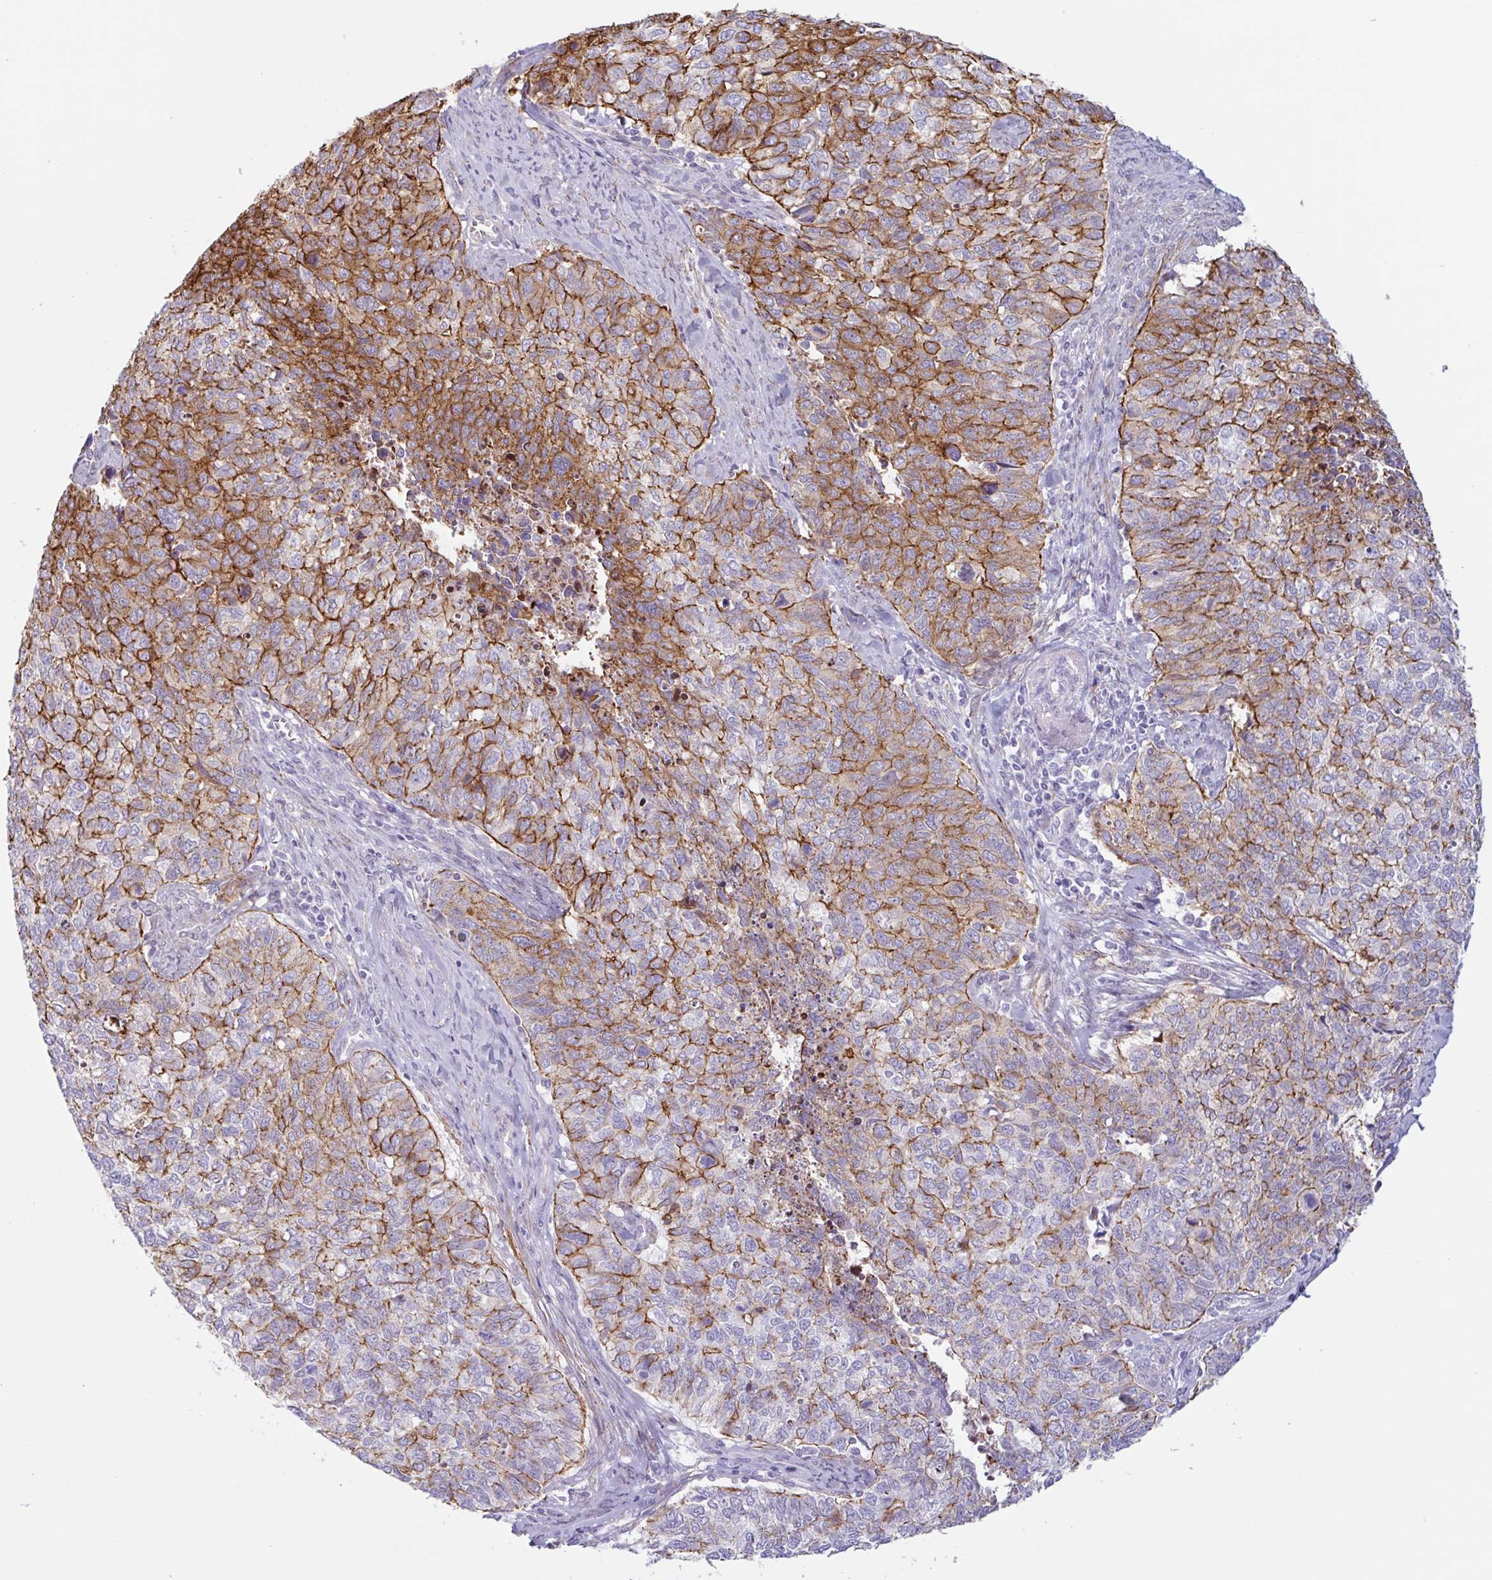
{"staining": {"intensity": "strong", "quantity": ">75%", "location": "cytoplasmic/membranous"}, "tissue": "cervical cancer", "cell_type": "Tumor cells", "image_type": "cancer", "snomed": [{"axis": "morphology", "description": "Adenocarcinoma, NOS"}, {"axis": "topography", "description": "Cervix"}], "caption": "Protein staining by immunohistochemistry (IHC) shows strong cytoplasmic/membranous expression in about >75% of tumor cells in adenocarcinoma (cervical).", "gene": "MYH10", "patient": {"sex": "female", "age": 63}}